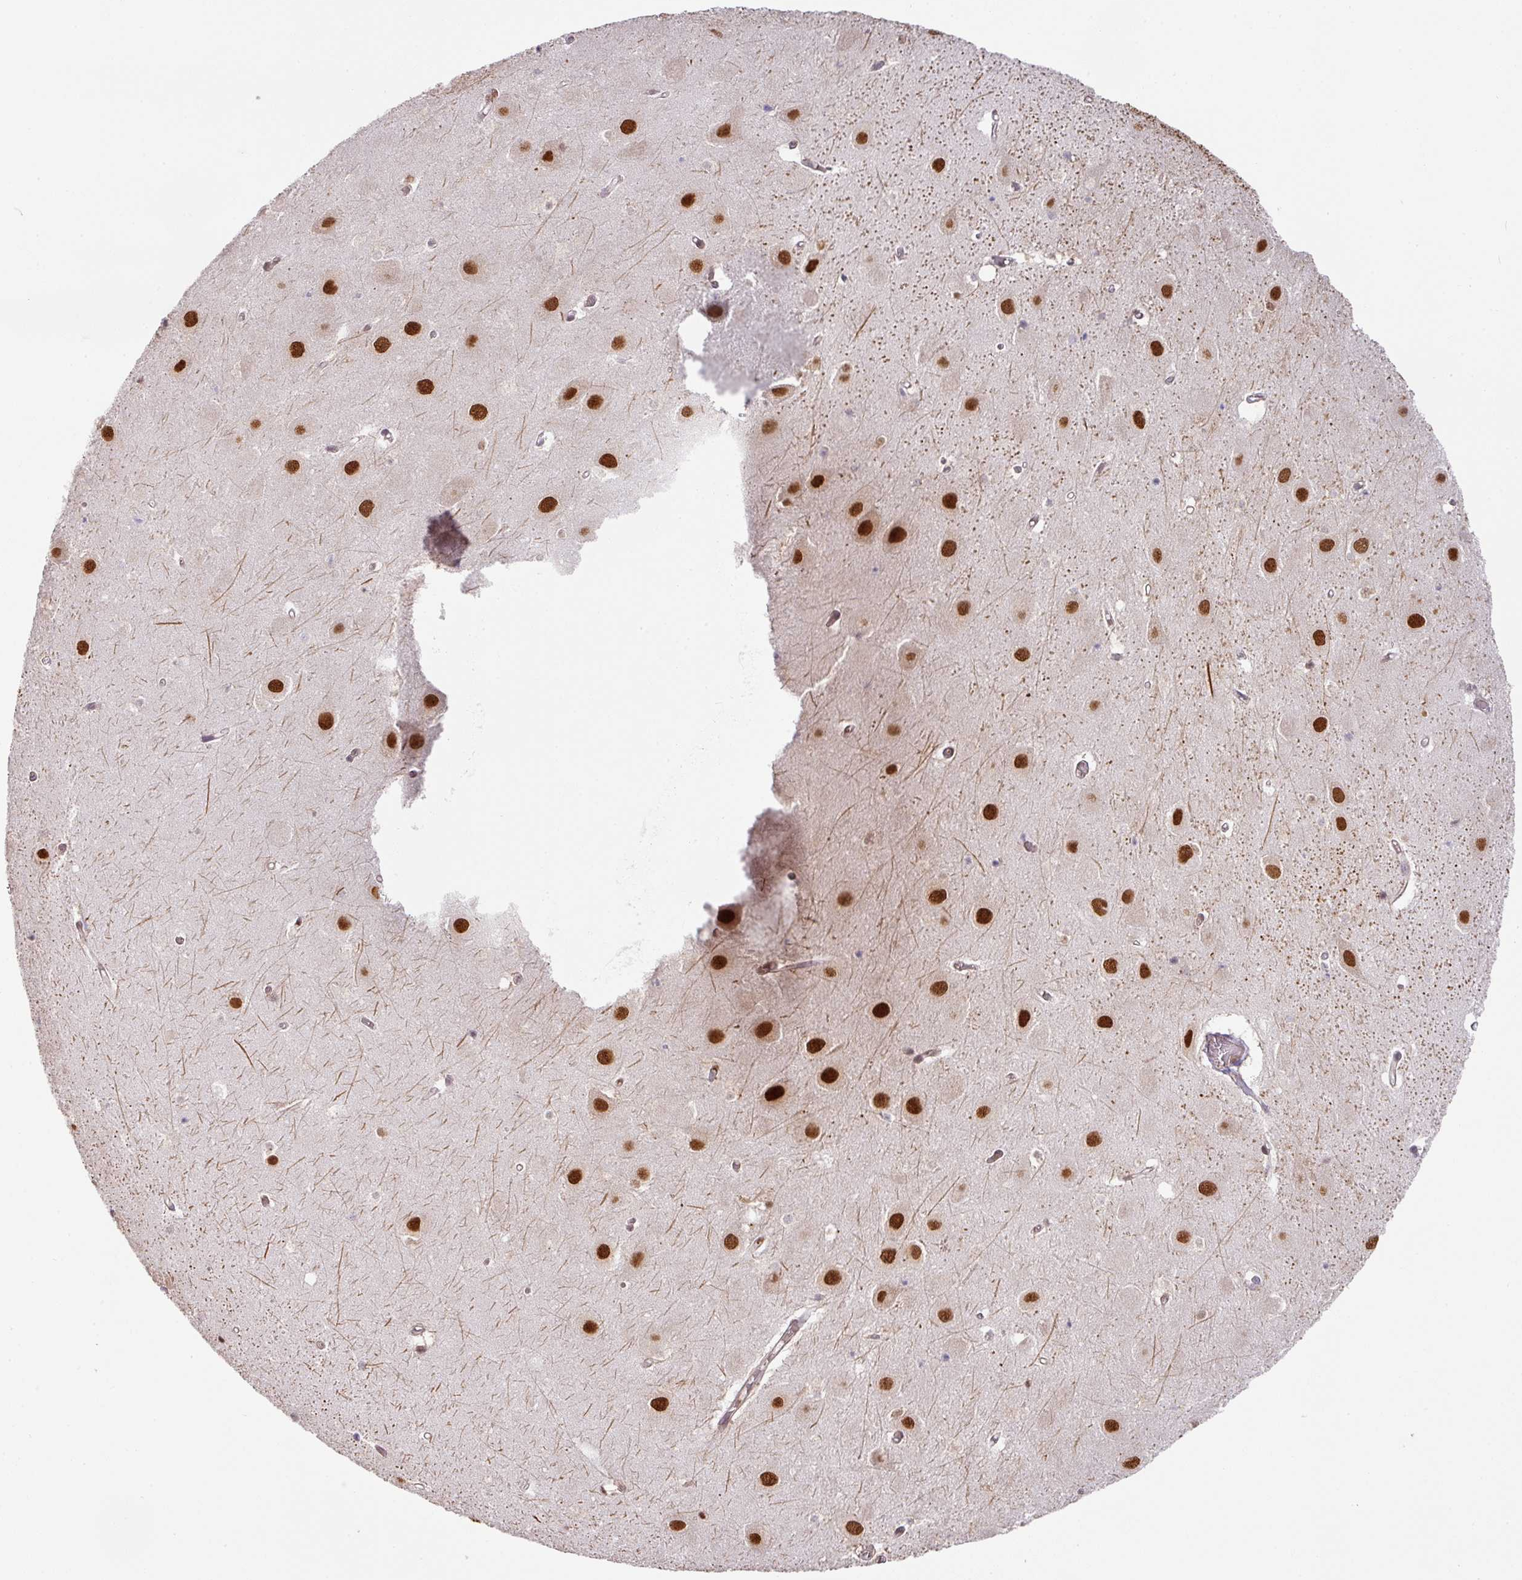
{"staining": {"intensity": "negative", "quantity": "none", "location": "none"}, "tissue": "hippocampus", "cell_type": "Glial cells", "image_type": "normal", "snomed": [{"axis": "morphology", "description": "Normal tissue, NOS"}, {"axis": "topography", "description": "Hippocampus"}], "caption": "This is an immunohistochemistry image of normal hippocampus. There is no staining in glial cells.", "gene": "NCOA5", "patient": {"sex": "female", "age": 52}}